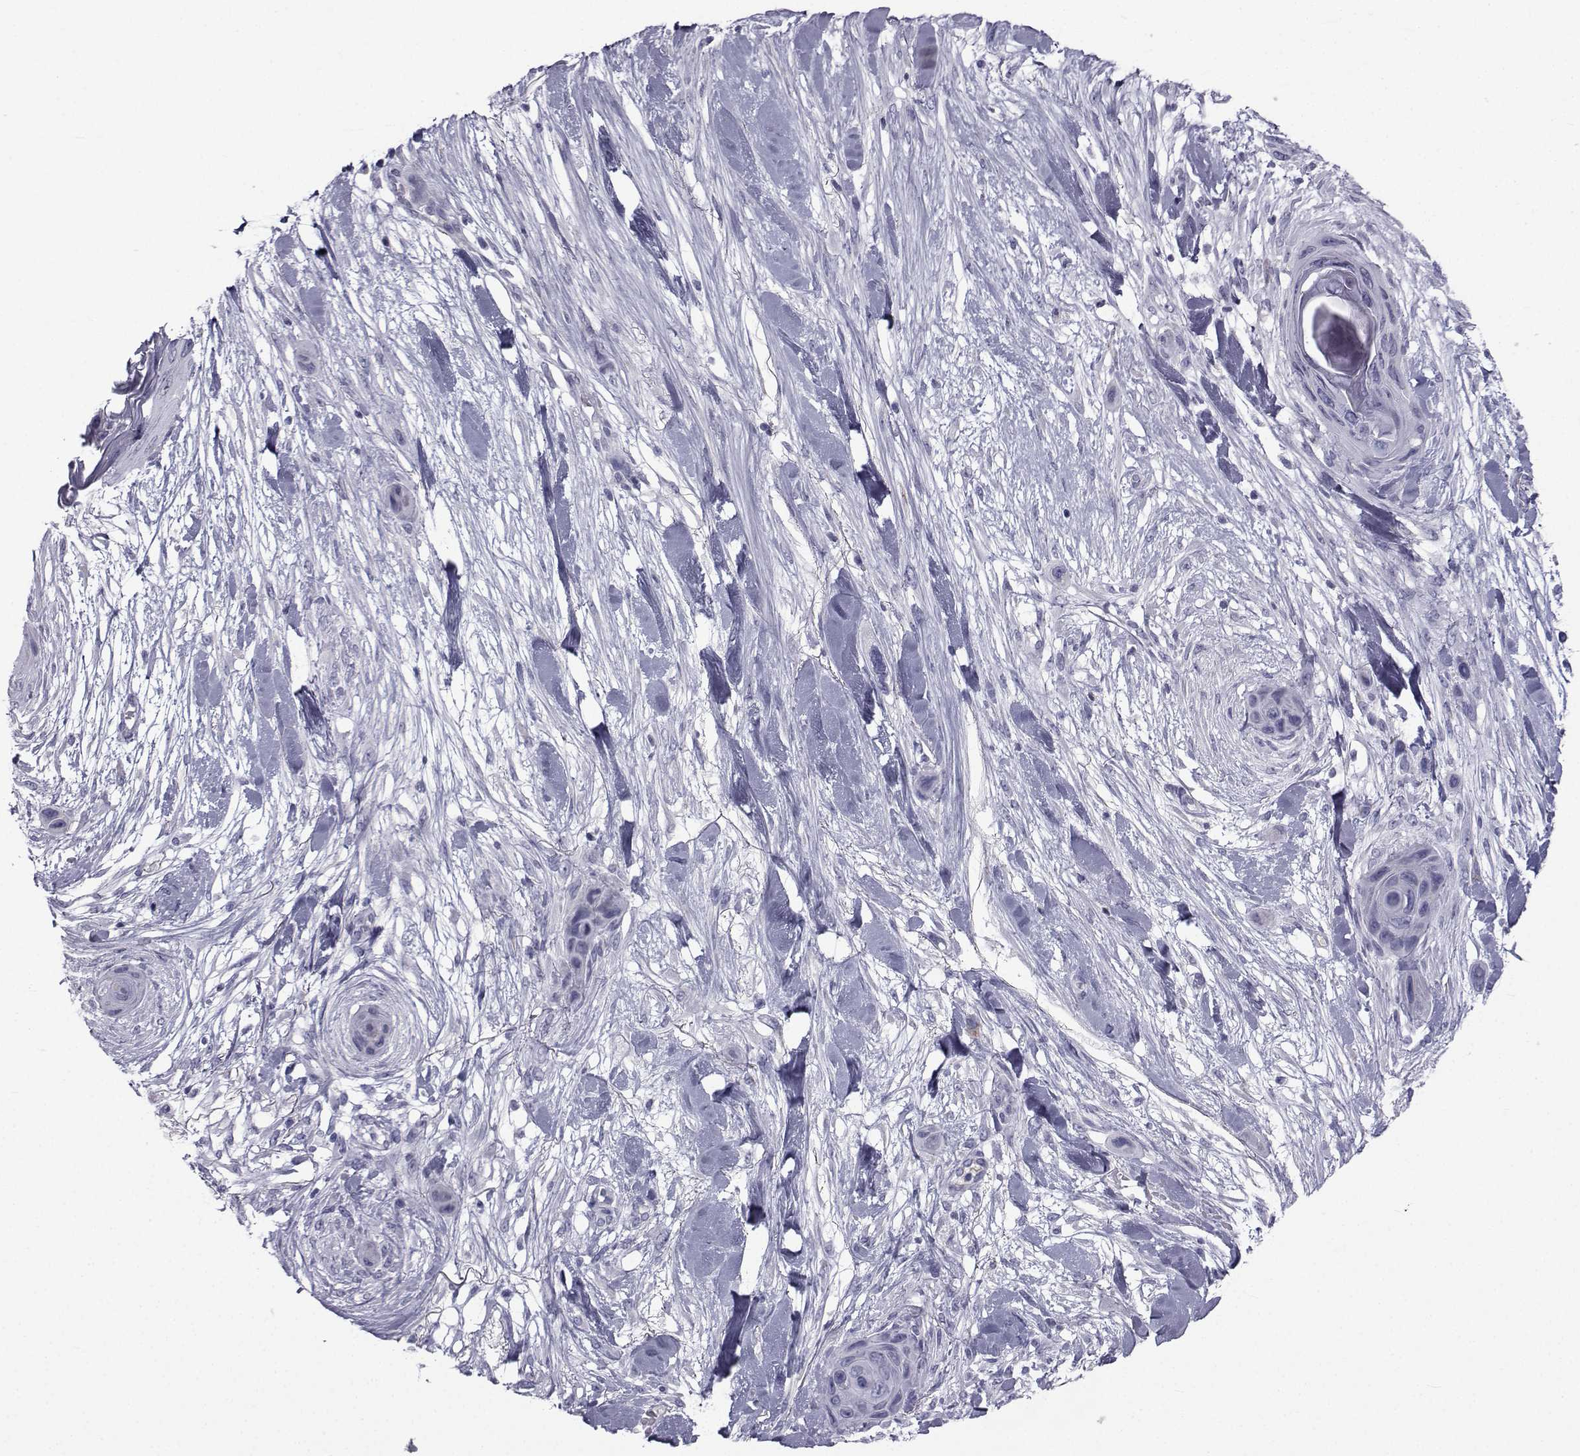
{"staining": {"intensity": "negative", "quantity": "none", "location": "none"}, "tissue": "skin cancer", "cell_type": "Tumor cells", "image_type": "cancer", "snomed": [{"axis": "morphology", "description": "Squamous cell carcinoma, NOS"}, {"axis": "topography", "description": "Skin"}], "caption": "Squamous cell carcinoma (skin) was stained to show a protein in brown. There is no significant staining in tumor cells.", "gene": "FDXR", "patient": {"sex": "male", "age": 82}}